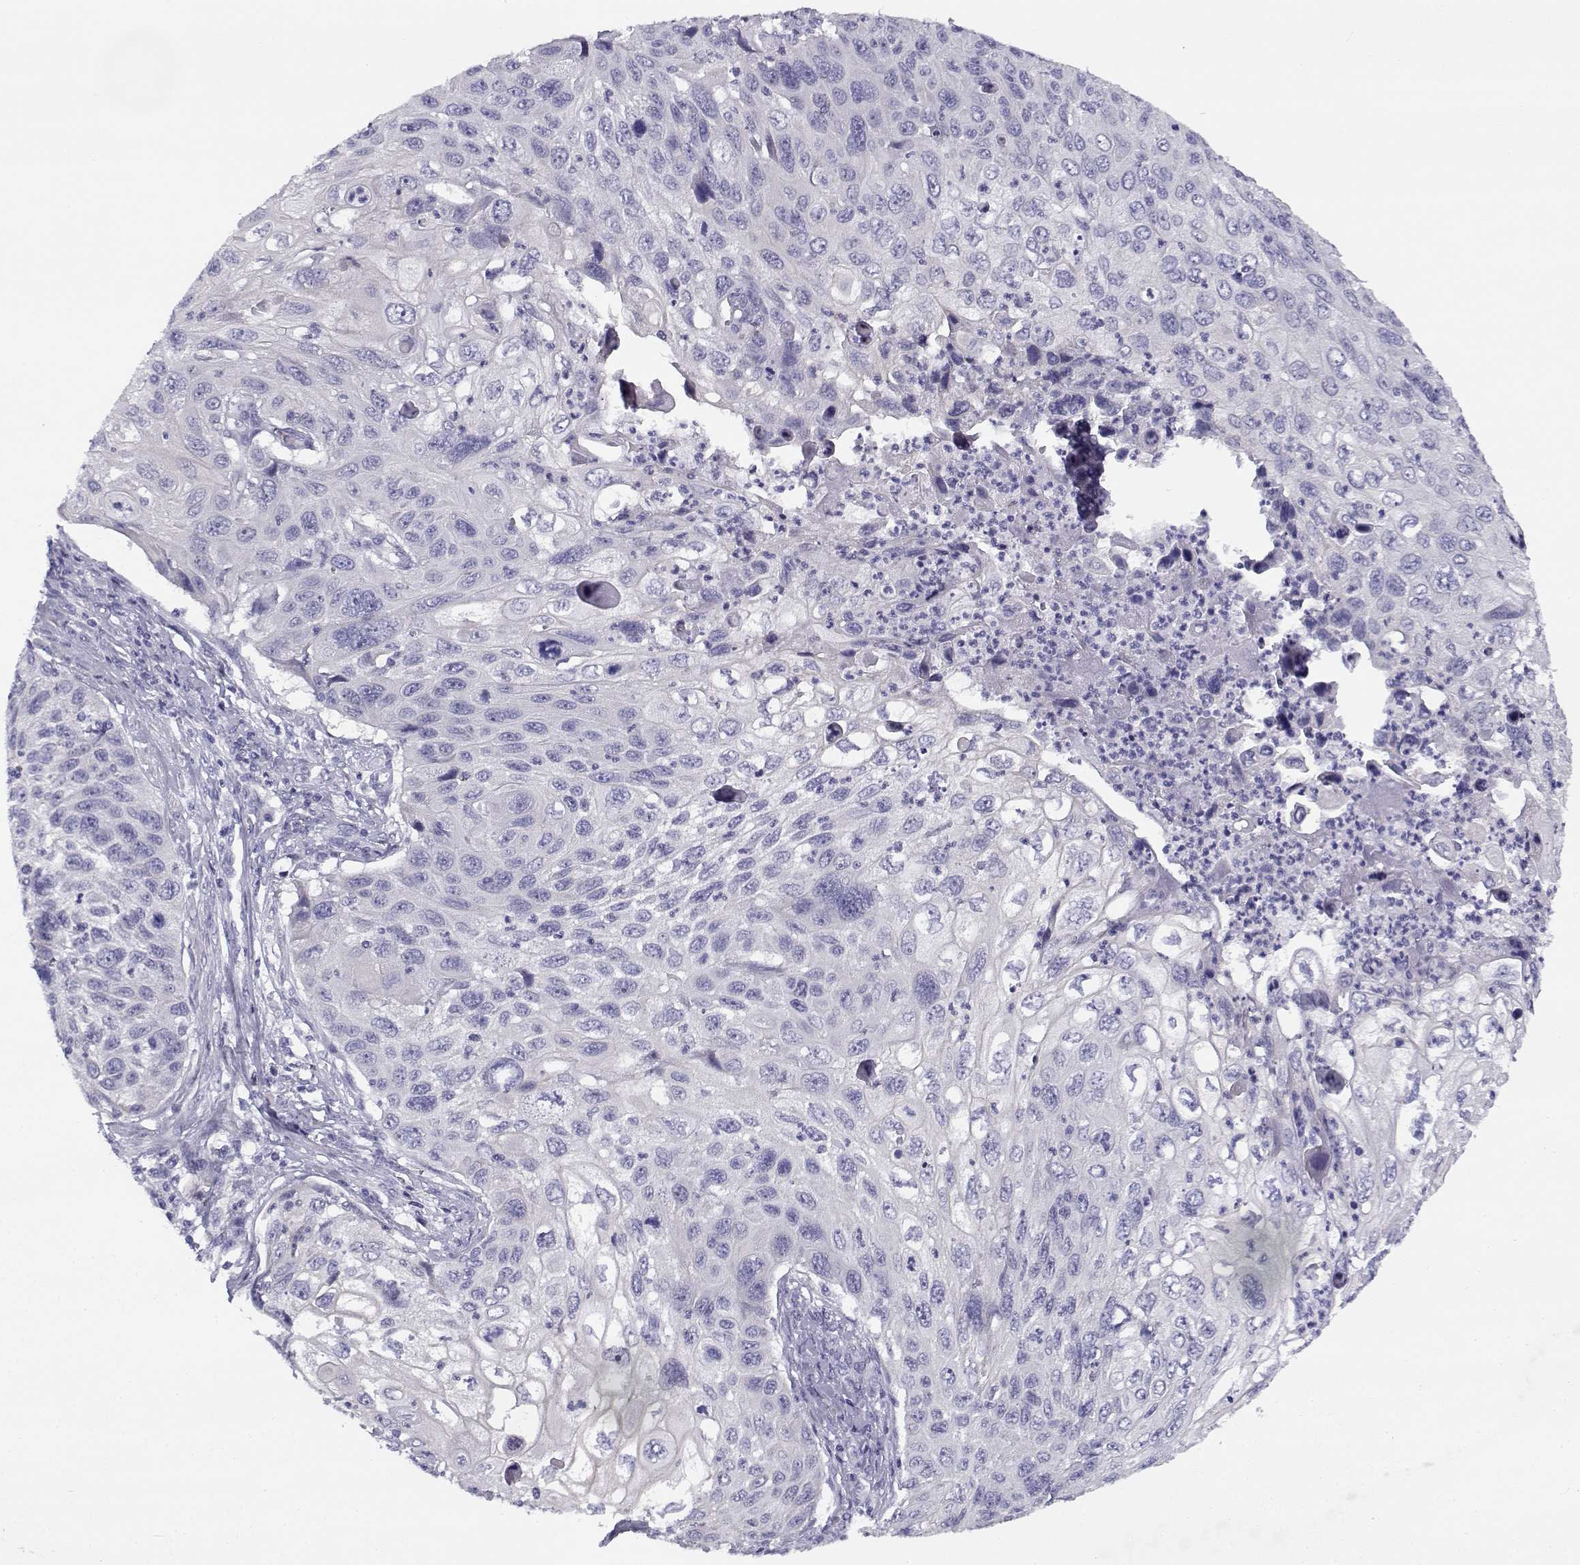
{"staining": {"intensity": "negative", "quantity": "none", "location": "none"}, "tissue": "cervical cancer", "cell_type": "Tumor cells", "image_type": "cancer", "snomed": [{"axis": "morphology", "description": "Squamous cell carcinoma, NOS"}, {"axis": "topography", "description": "Cervix"}], "caption": "An image of human cervical cancer (squamous cell carcinoma) is negative for staining in tumor cells.", "gene": "CREB3L3", "patient": {"sex": "female", "age": 70}}